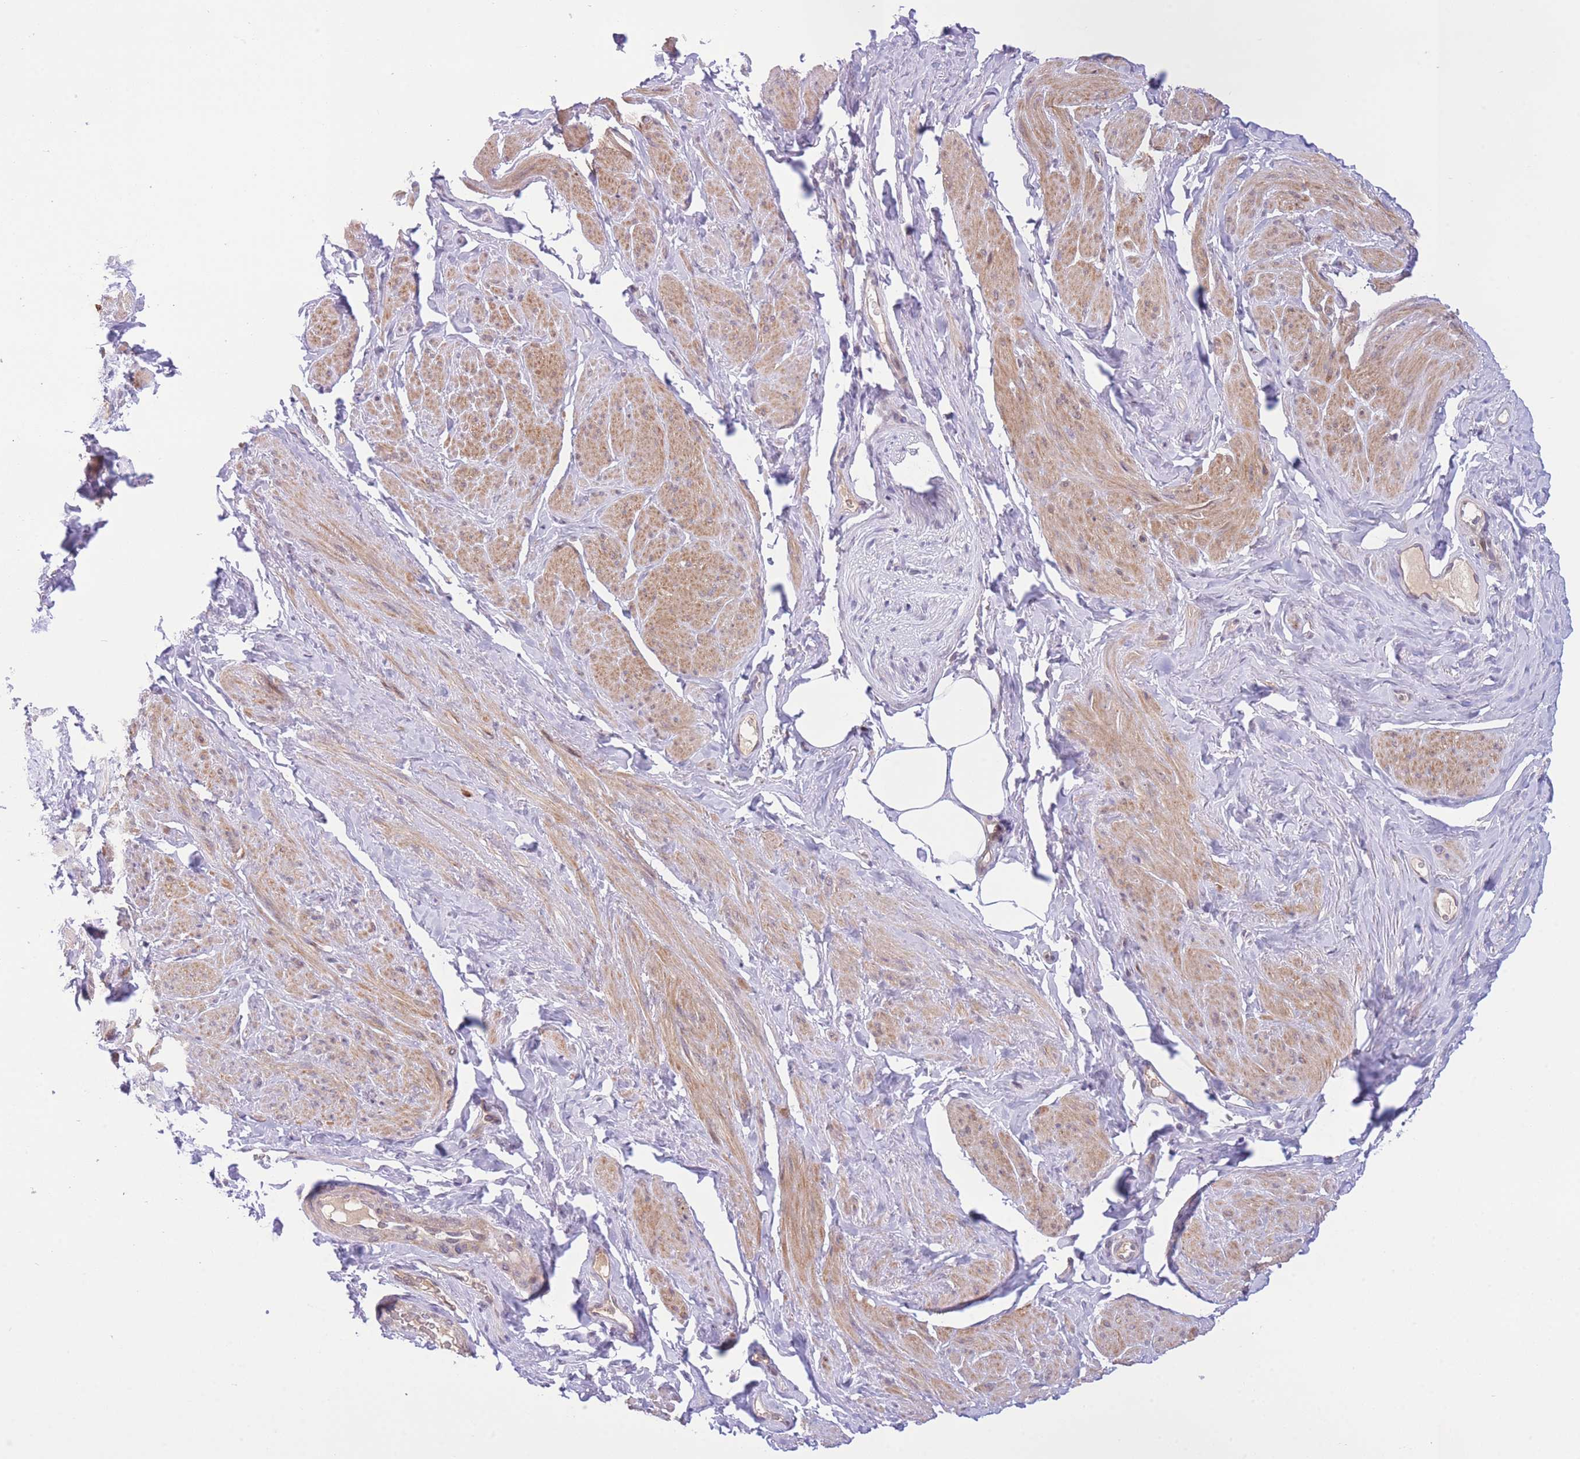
{"staining": {"intensity": "moderate", "quantity": "25%-75%", "location": "cytoplasmic/membranous"}, "tissue": "smooth muscle", "cell_type": "Smooth muscle cells", "image_type": "normal", "snomed": [{"axis": "morphology", "description": "Normal tissue, NOS"}, {"axis": "topography", "description": "Smooth muscle"}, {"axis": "topography", "description": "Peripheral nerve tissue"}], "caption": "Protein analysis of unremarkable smooth muscle displays moderate cytoplasmic/membranous expression in approximately 25%-75% of smooth muscle cells.", "gene": "CDC25B", "patient": {"sex": "male", "age": 69}}